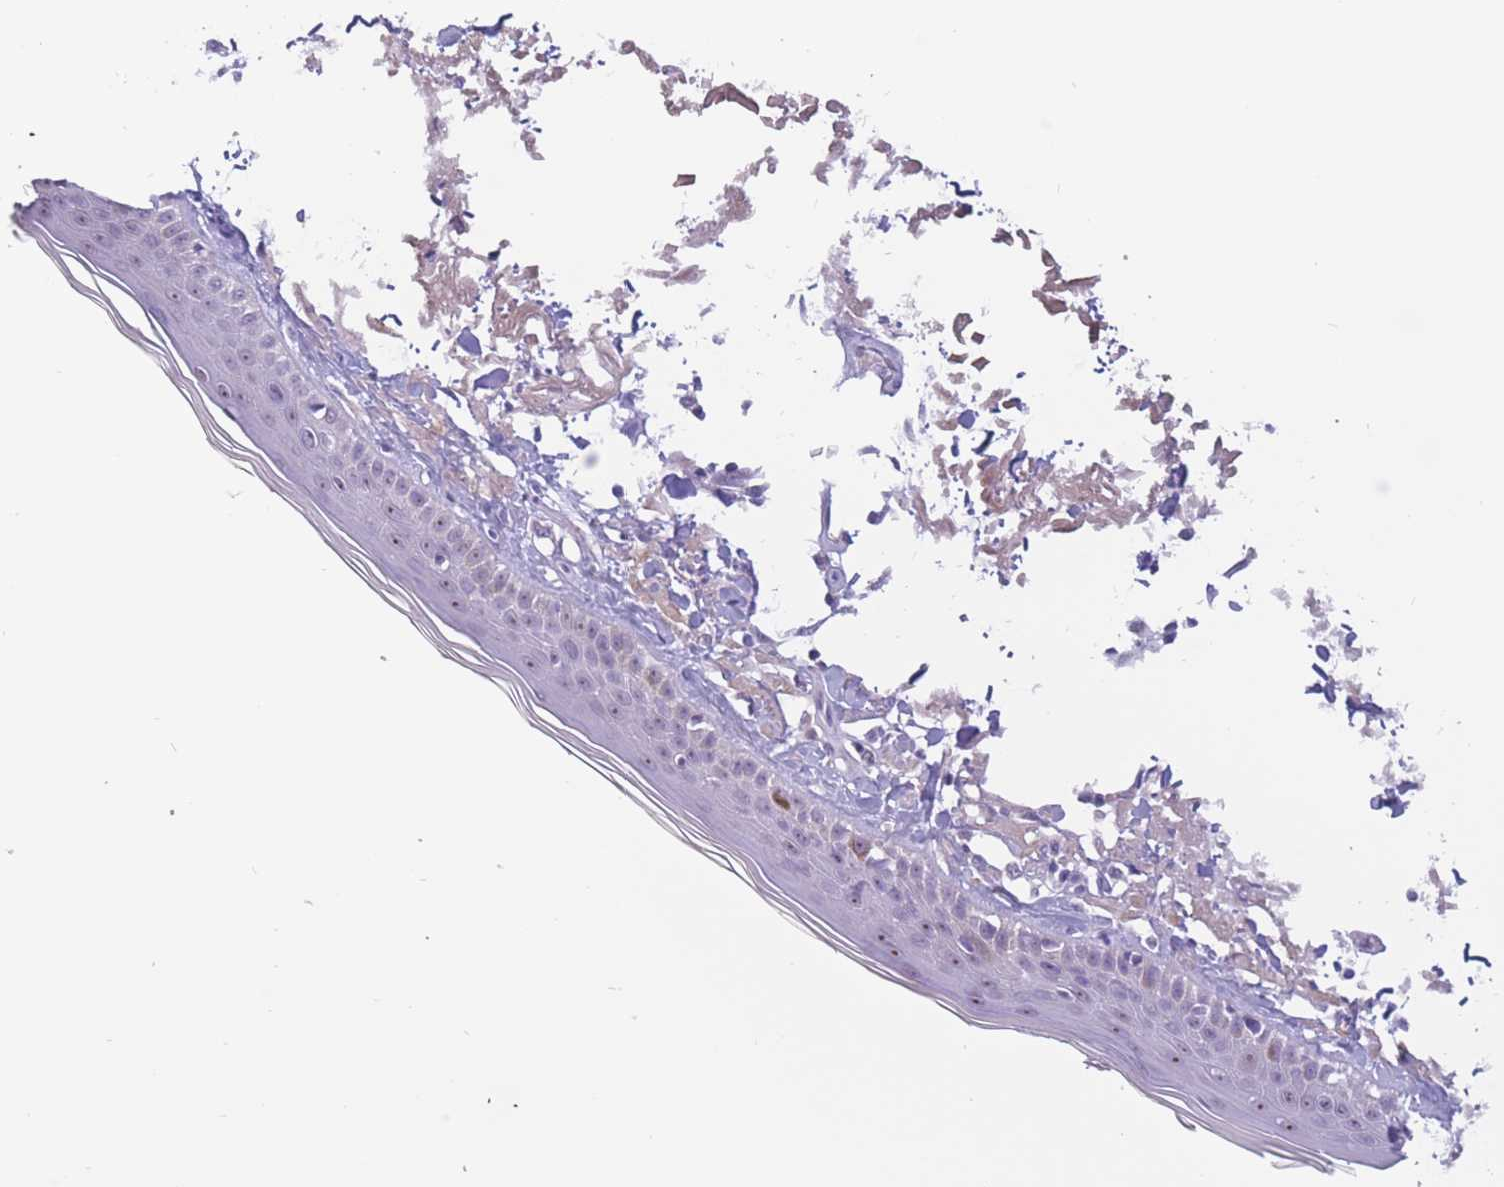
{"staining": {"intensity": "negative", "quantity": "none", "location": "none"}, "tissue": "skin", "cell_type": "Fibroblasts", "image_type": "normal", "snomed": [{"axis": "morphology", "description": "Normal tissue, NOS"}, {"axis": "topography", "description": "Skin"}, {"axis": "topography", "description": "Skeletal muscle"}], "caption": "Immunohistochemistry image of normal skin: skin stained with DAB exhibits no significant protein staining in fibroblasts.", "gene": "BOP1", "patient": {"sex": "male", "age": 83}}